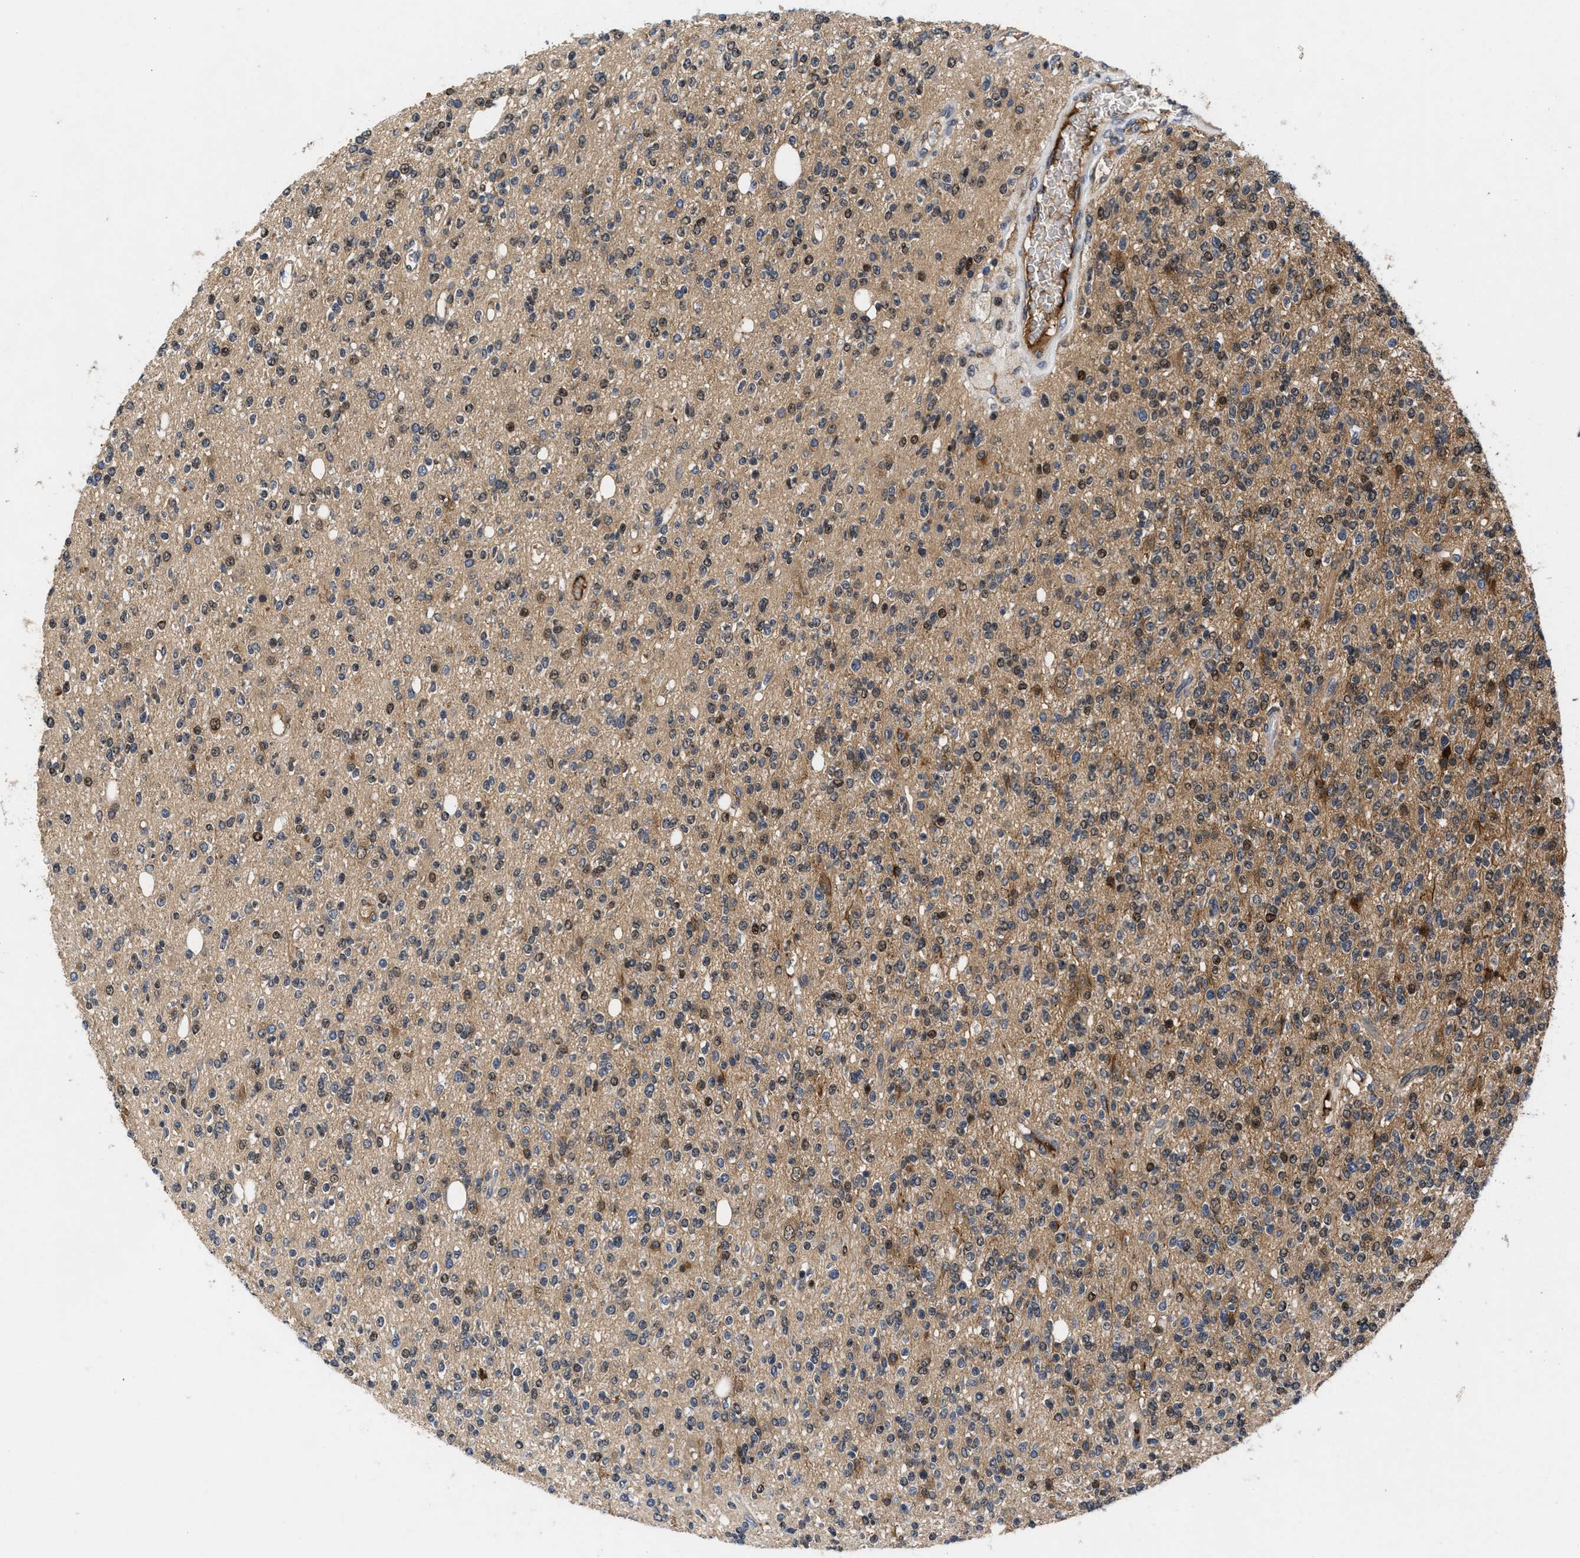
{"staining": {"intensity": "moderate", "quantity": "25%-75%", "location": "cytoplasmic/membranous,nuclear"}, "tissue": "glioma", "cell_type": "Tumor cells", "image_type": "cancer", "snomed": [{"axis": "morphology", "description": "Glioma, malignant, High grade"}, {"axis": "topography", "description": "Brain"}], "caption": "High-power microscopy captured an IHC micrograph of glioma, revealing moderate cytoplasmic/membranous and nuclear positivity in about 25%-75% of tumor cells. Using DAB (3,3'-diaminobenzidine) (brown) and hematoxylin (blue) stains, captured at high magnification using brightfield microscopy.", "gene": "FAM200A", "patient": {"sex": "male", "age": 34}}